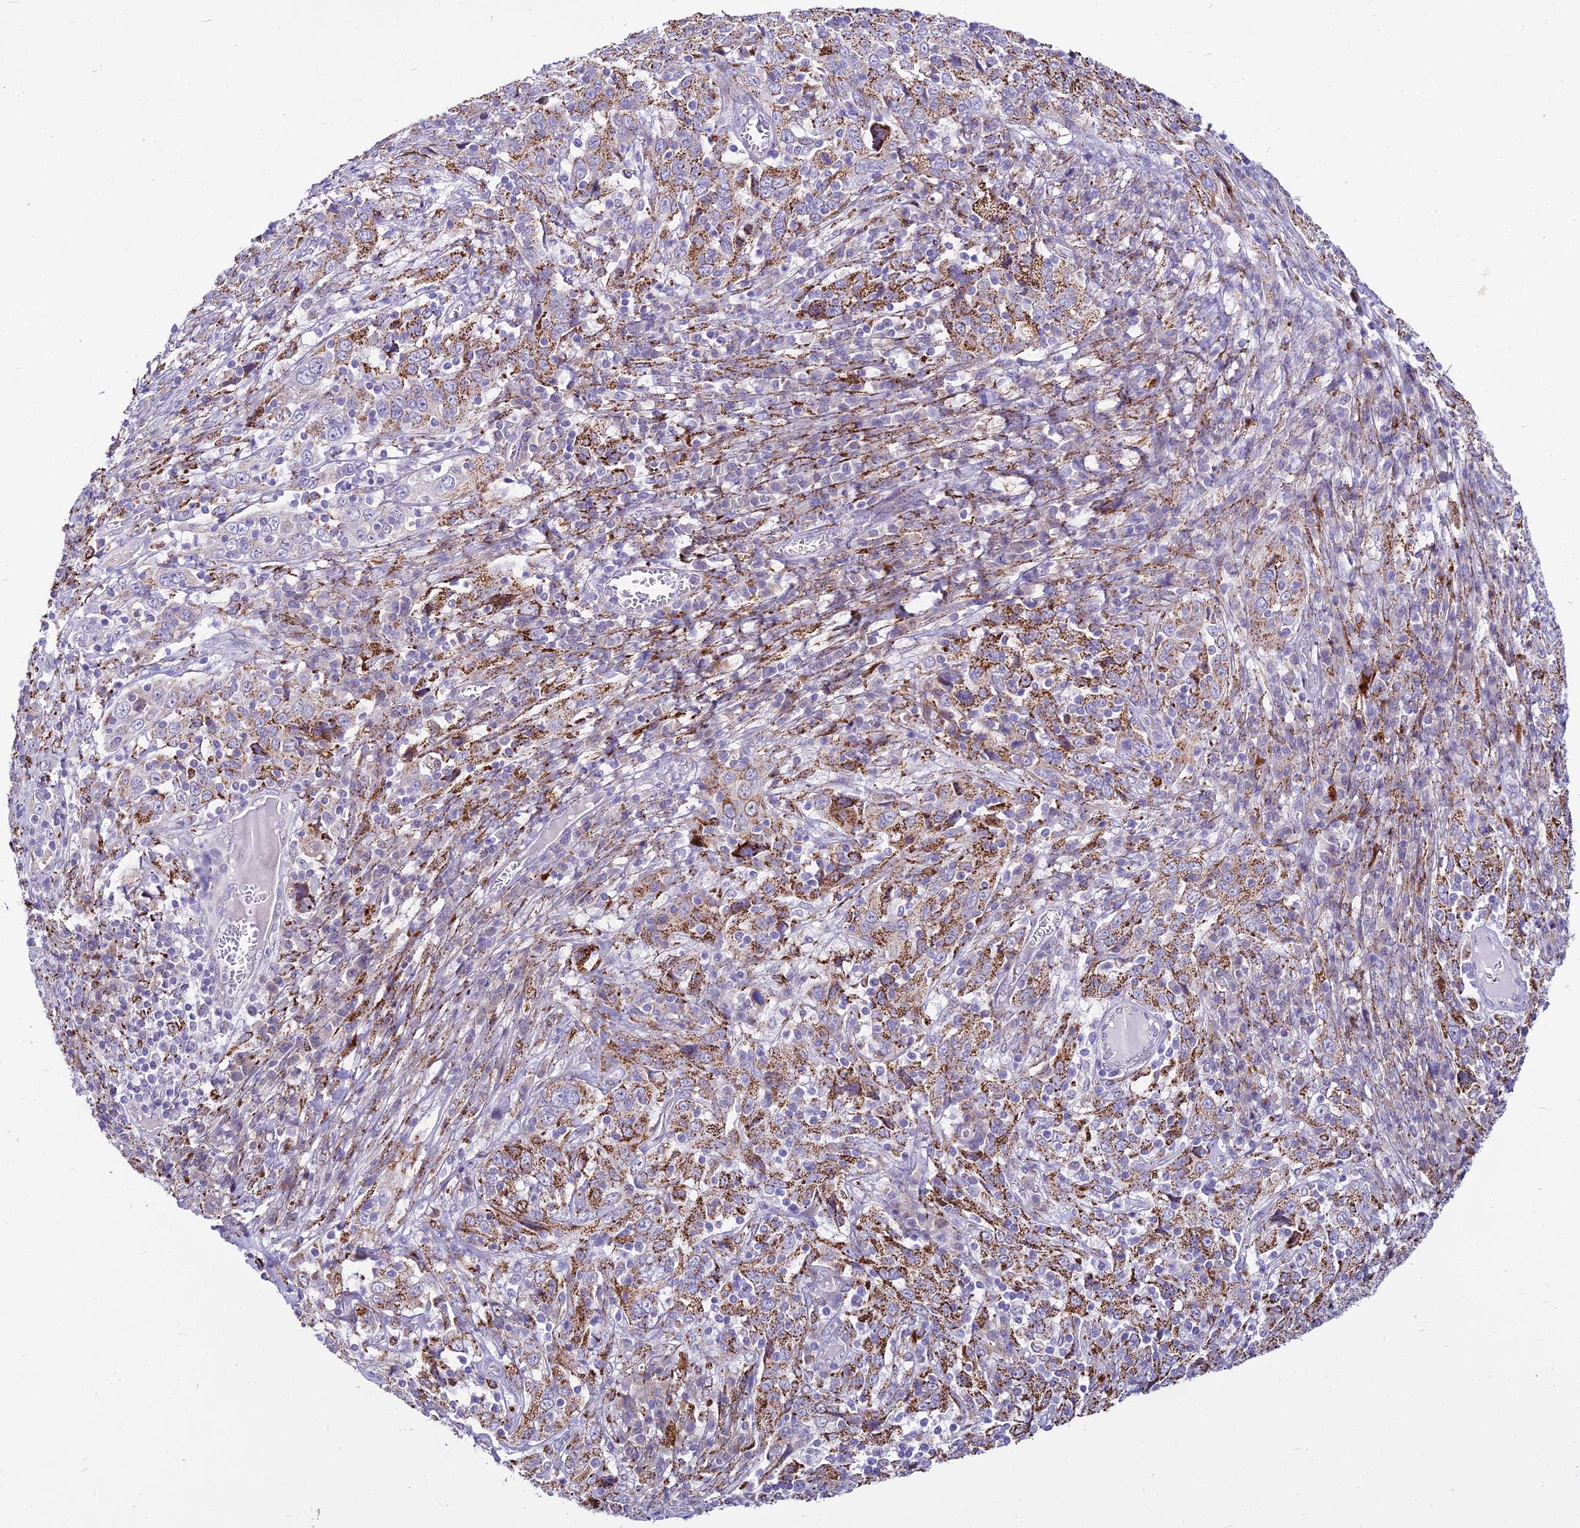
{"staining": {"intensity": "strong", "quantity": "25%-75%", "location": "cytoplasmic/membranous"}, "tissue": "cervical cancer", "cell_type": "Tumor cells", "image_type": "cancer", "snomed": [{"axis": "morphology", "description": "Squamous cell carcinoma, NOS"}, {"axis": "topography", "description": "Cervix"}], "caption": "A brown stain highlights strong cytoplasmic/membranous staining of a protein in cervical cancer (squamous cell carcinoma) tumor cells.", "gene": "C6orf163", "patient": {"sex": "female", "age": 46}}